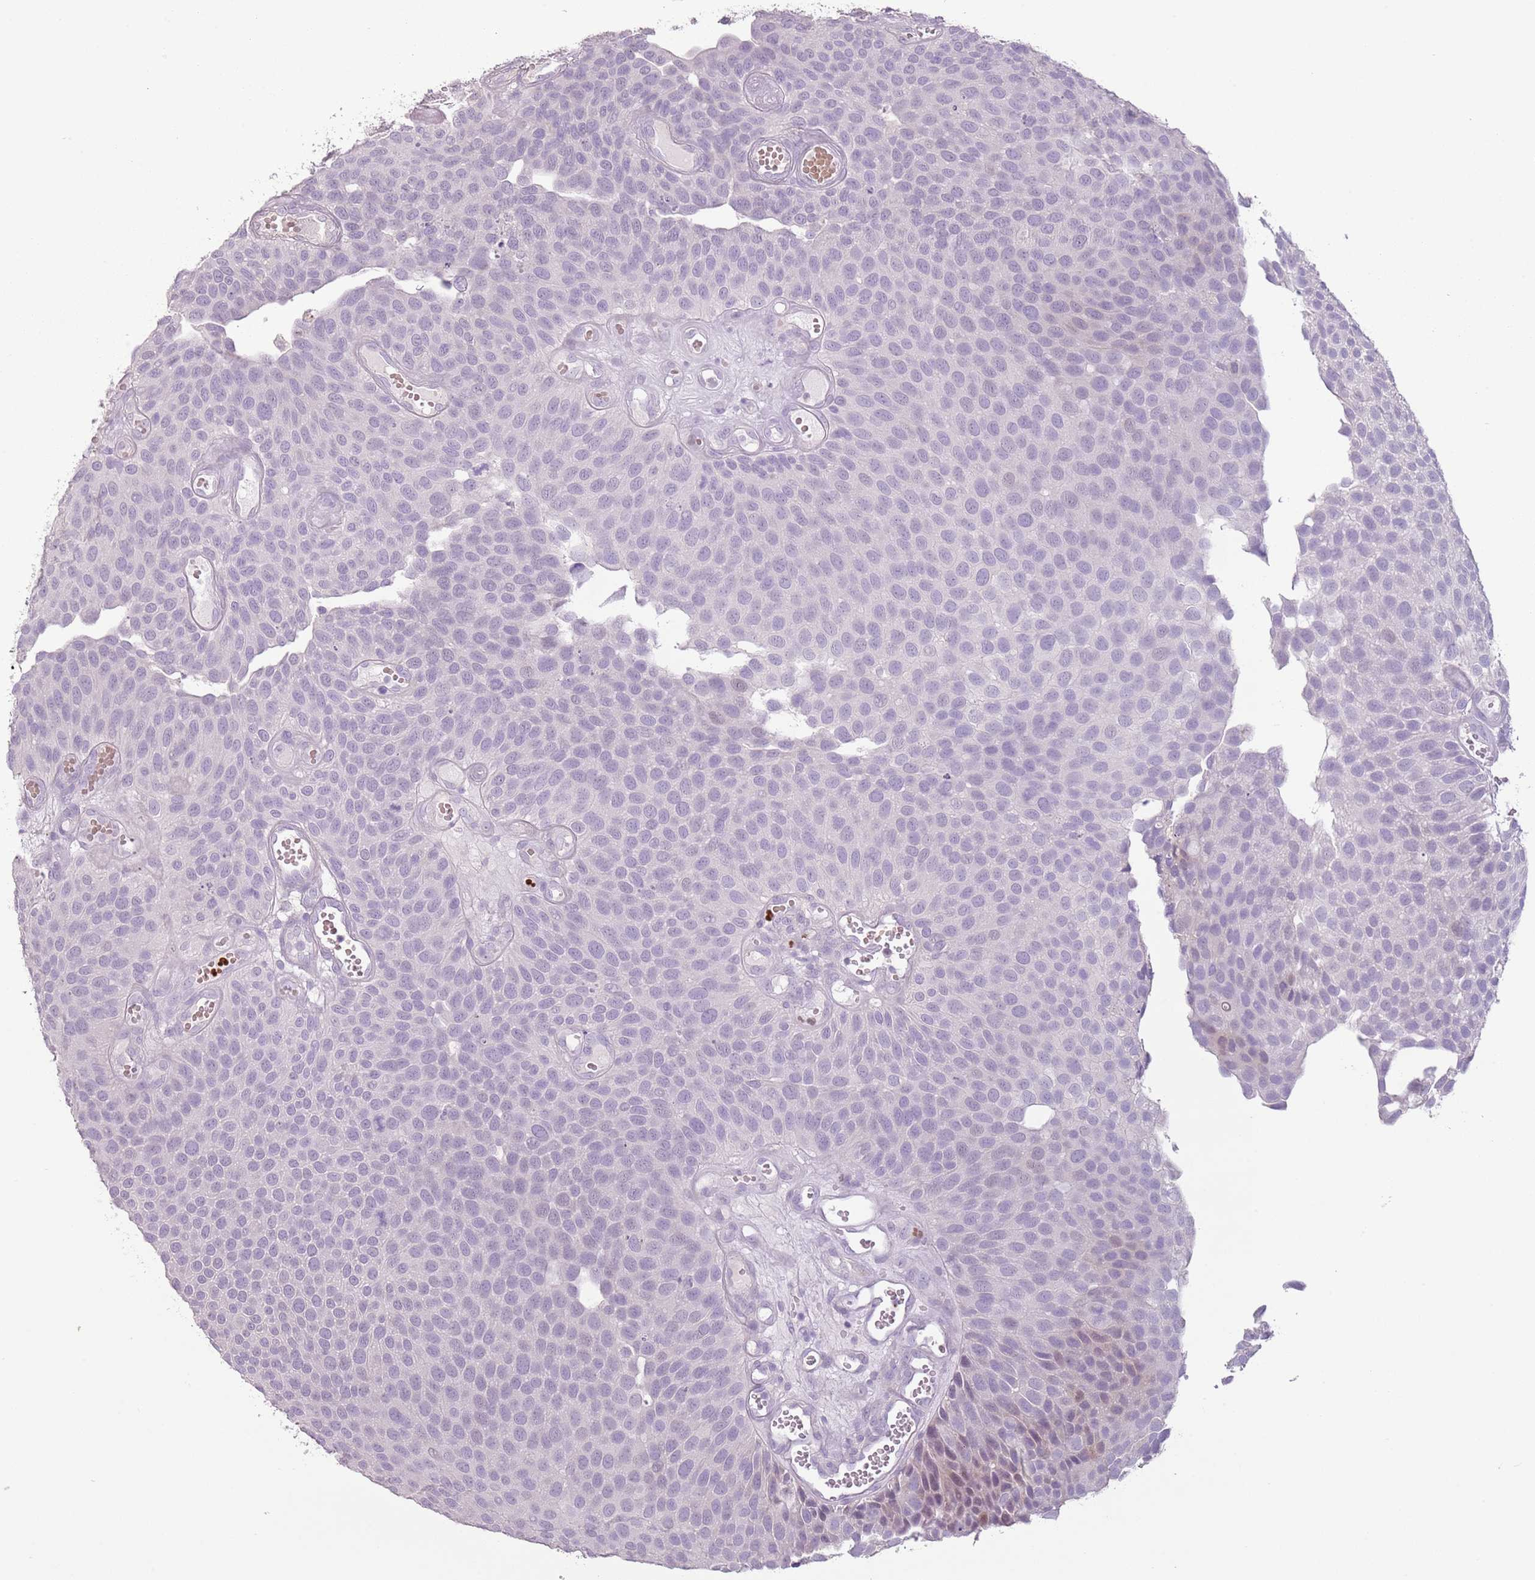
{"staining": {"intensity": "negative", "quantity": "none", "location": "none"}, "tissue": "urothelial cancer", "cell_type": "Tumor cells", "image_type": "cancer", "snomed": [{"axis": "morphology", "description": "Urothelial carcinoma, Low grade"}, {"axis": "topography", "description": "Urinary bladder"}], "caption": "This micrograph is of urothelial carcinoma (low-grade) stained with IHC to label a protein in brown with the nuclei are counter-stained blue. There is no staining in tumor cells.", "gene": "CELF6", "patient": {"sex": "male", "age": 89}}